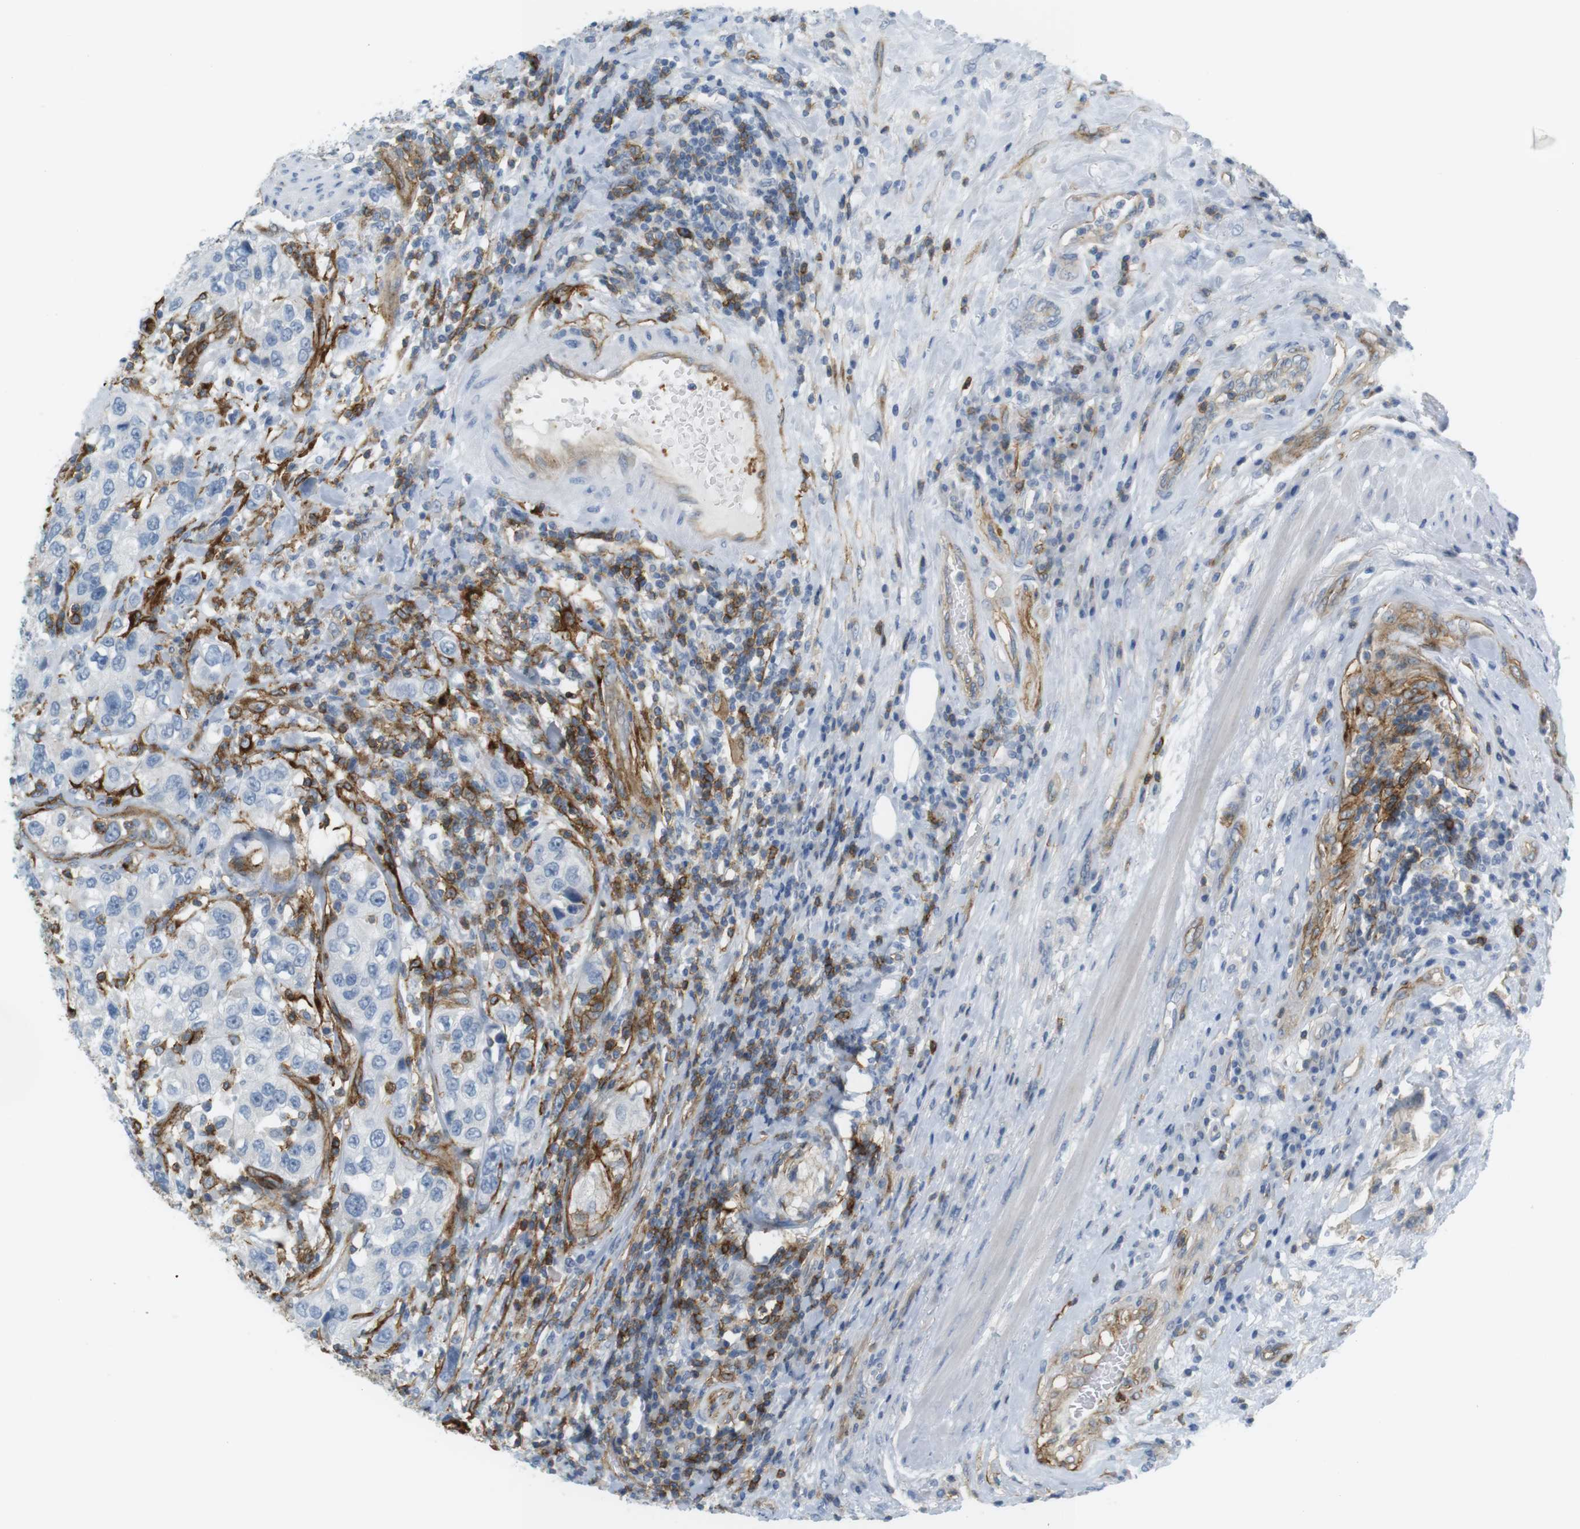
{"staining": {"intensity": "negative", "quantity": "none", "location": "none"}, "tissue": "urothelial cancer", "cell_type": "Tumor cells", "image_type": "cancer", "snomed": [{"axis": "morphology", "description": "Urothelial carcinoma, High grade"}, {"axis": "topography", "description": "Urinary bladder"}], "caption": "Tumor cells show no significant staining in high-grade urothelial carcinoma.", "gene": "F2R", "patient": {"sex": "female", "age": 80}}